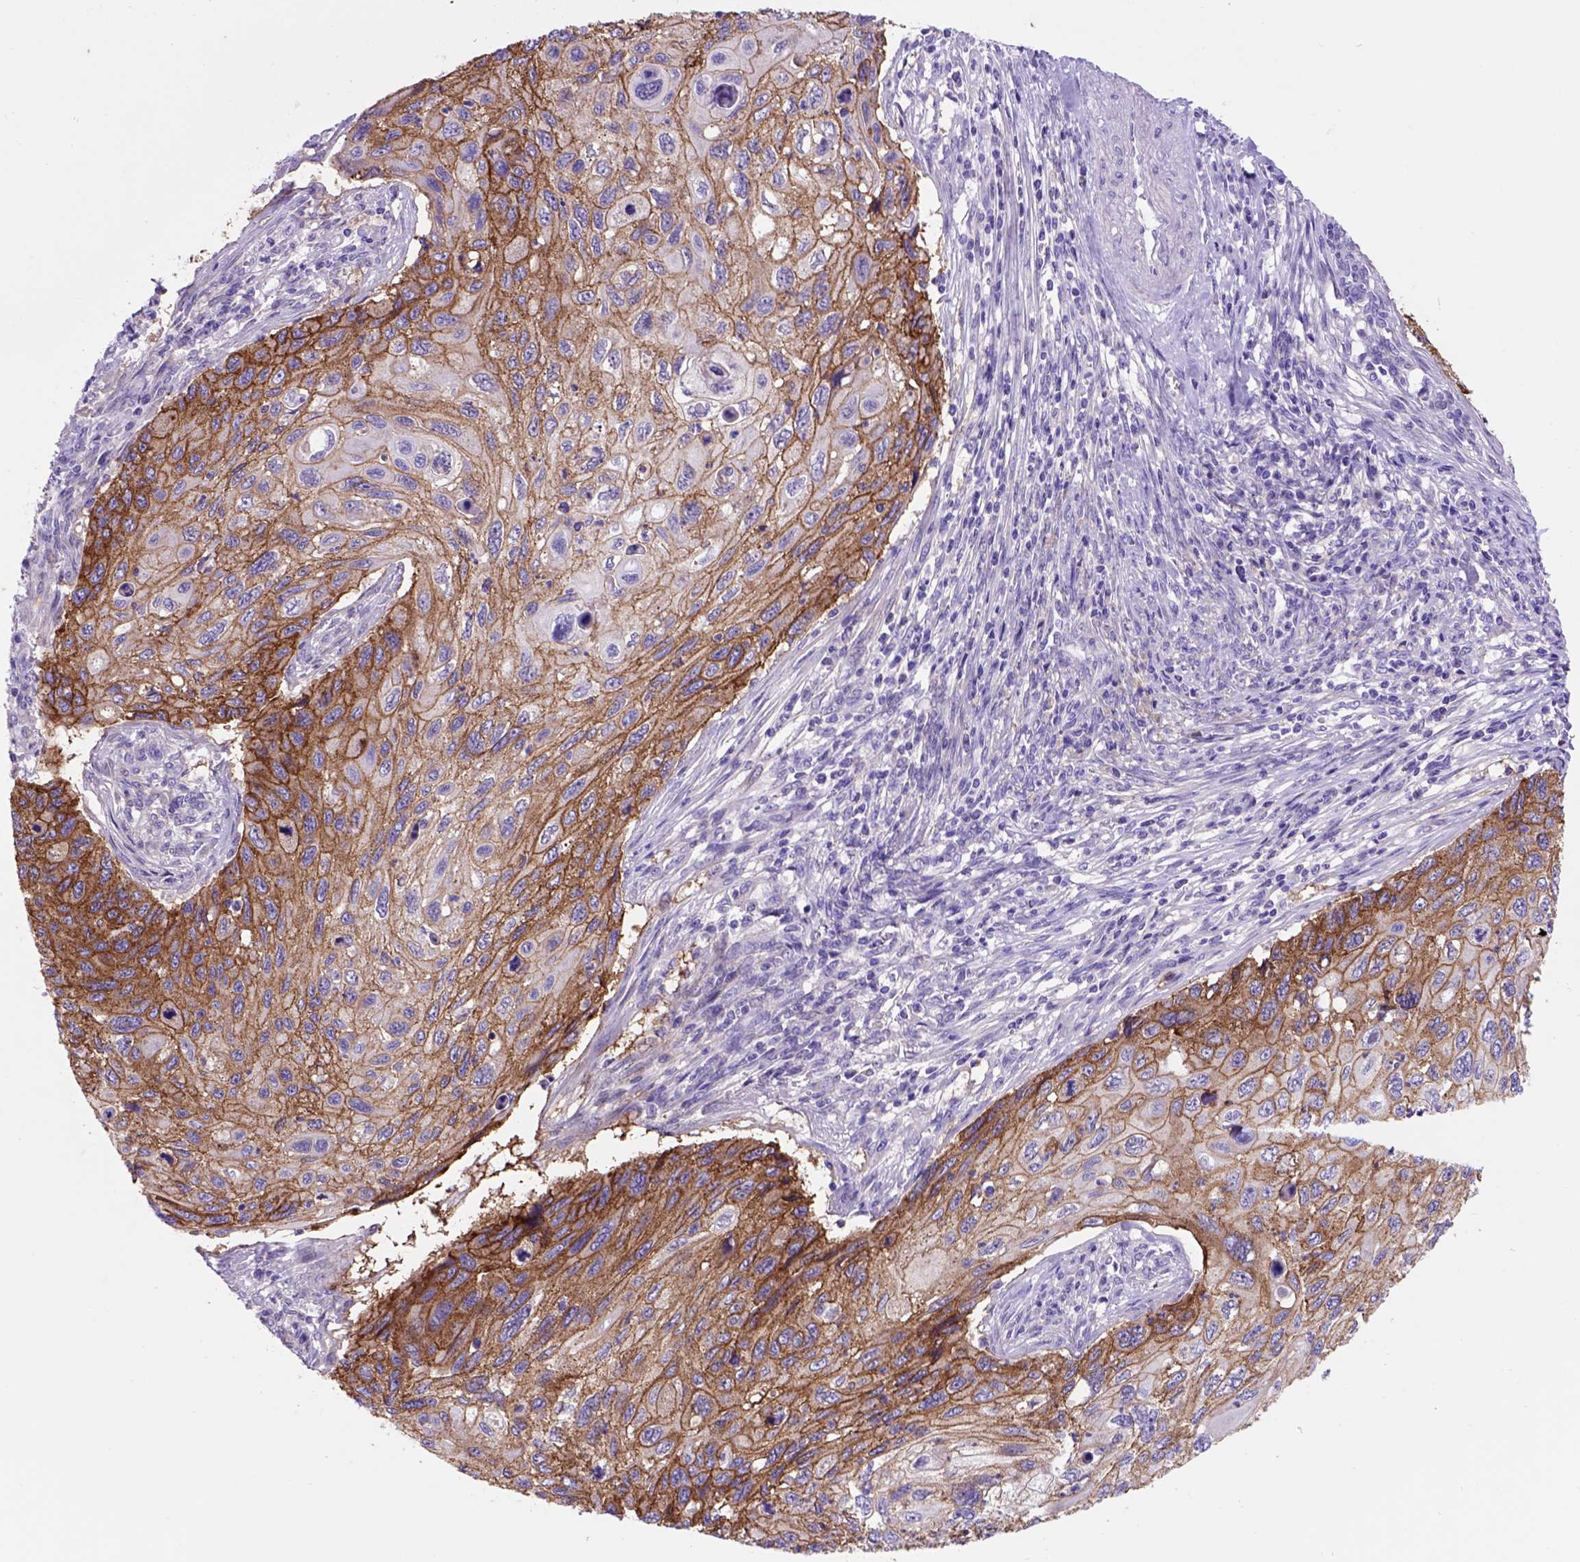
{"staining": {"intensity": "moderate", "quantity": ">75%", "location": "cytoplasmic/membranous"}, "tissue": "cervical cancer", "cell_type": "Tumor cells", "image_type": "cancer", "snomed": [{"axis": "morphology", "description": "Squamous cell carcinoma, NOS"}, {"axis": "topography", "description": "Cervix"}], "caption": "Brown immunohistochemical staining in human cervical cancer exhibits moderate cytoplasmic/membranous expression in approximately >75% of tumor cells.", "gene": "EGFR", "patient": {"sex": "female", "age": 70}}